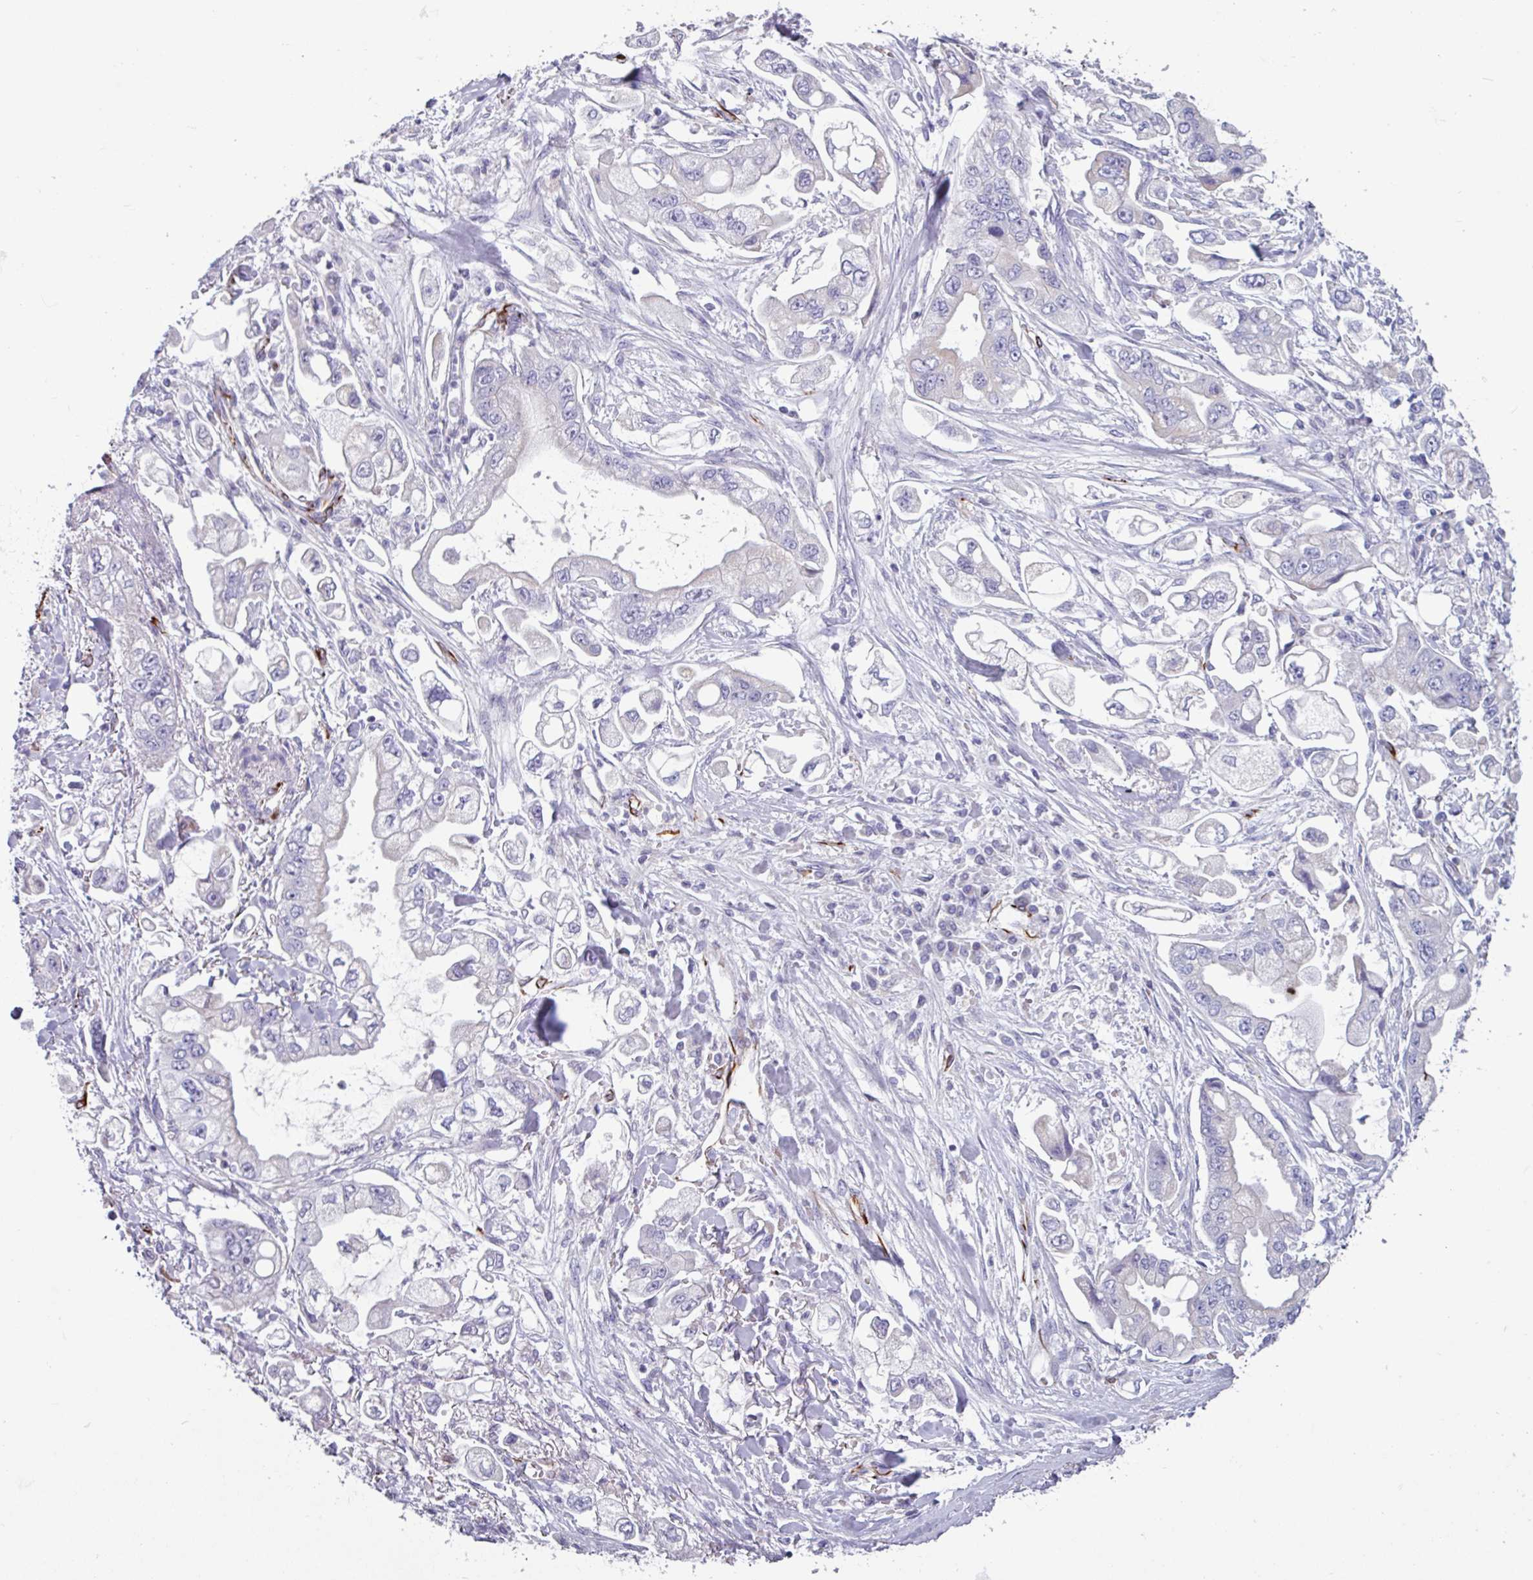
{"staining": {"intensity": "negative", "quantity": "none", "location": "none"}, "tissue": "stomach cancer", "cell_type": "Tumor cells", "image_type": "cancer", "snomed": [{"axis": "morphology", "description": "Adenocarcinoma, NOS"}, {"axis": "topography", "description": "Stomach"}], "caption": "This is a micrograph of immunohistochemistry staining of stomach cancer (adenocarcinoma), which shows no staining in tumor cells.", "gene": "BTD", "patient": {"sex": "male", "age": 62}}